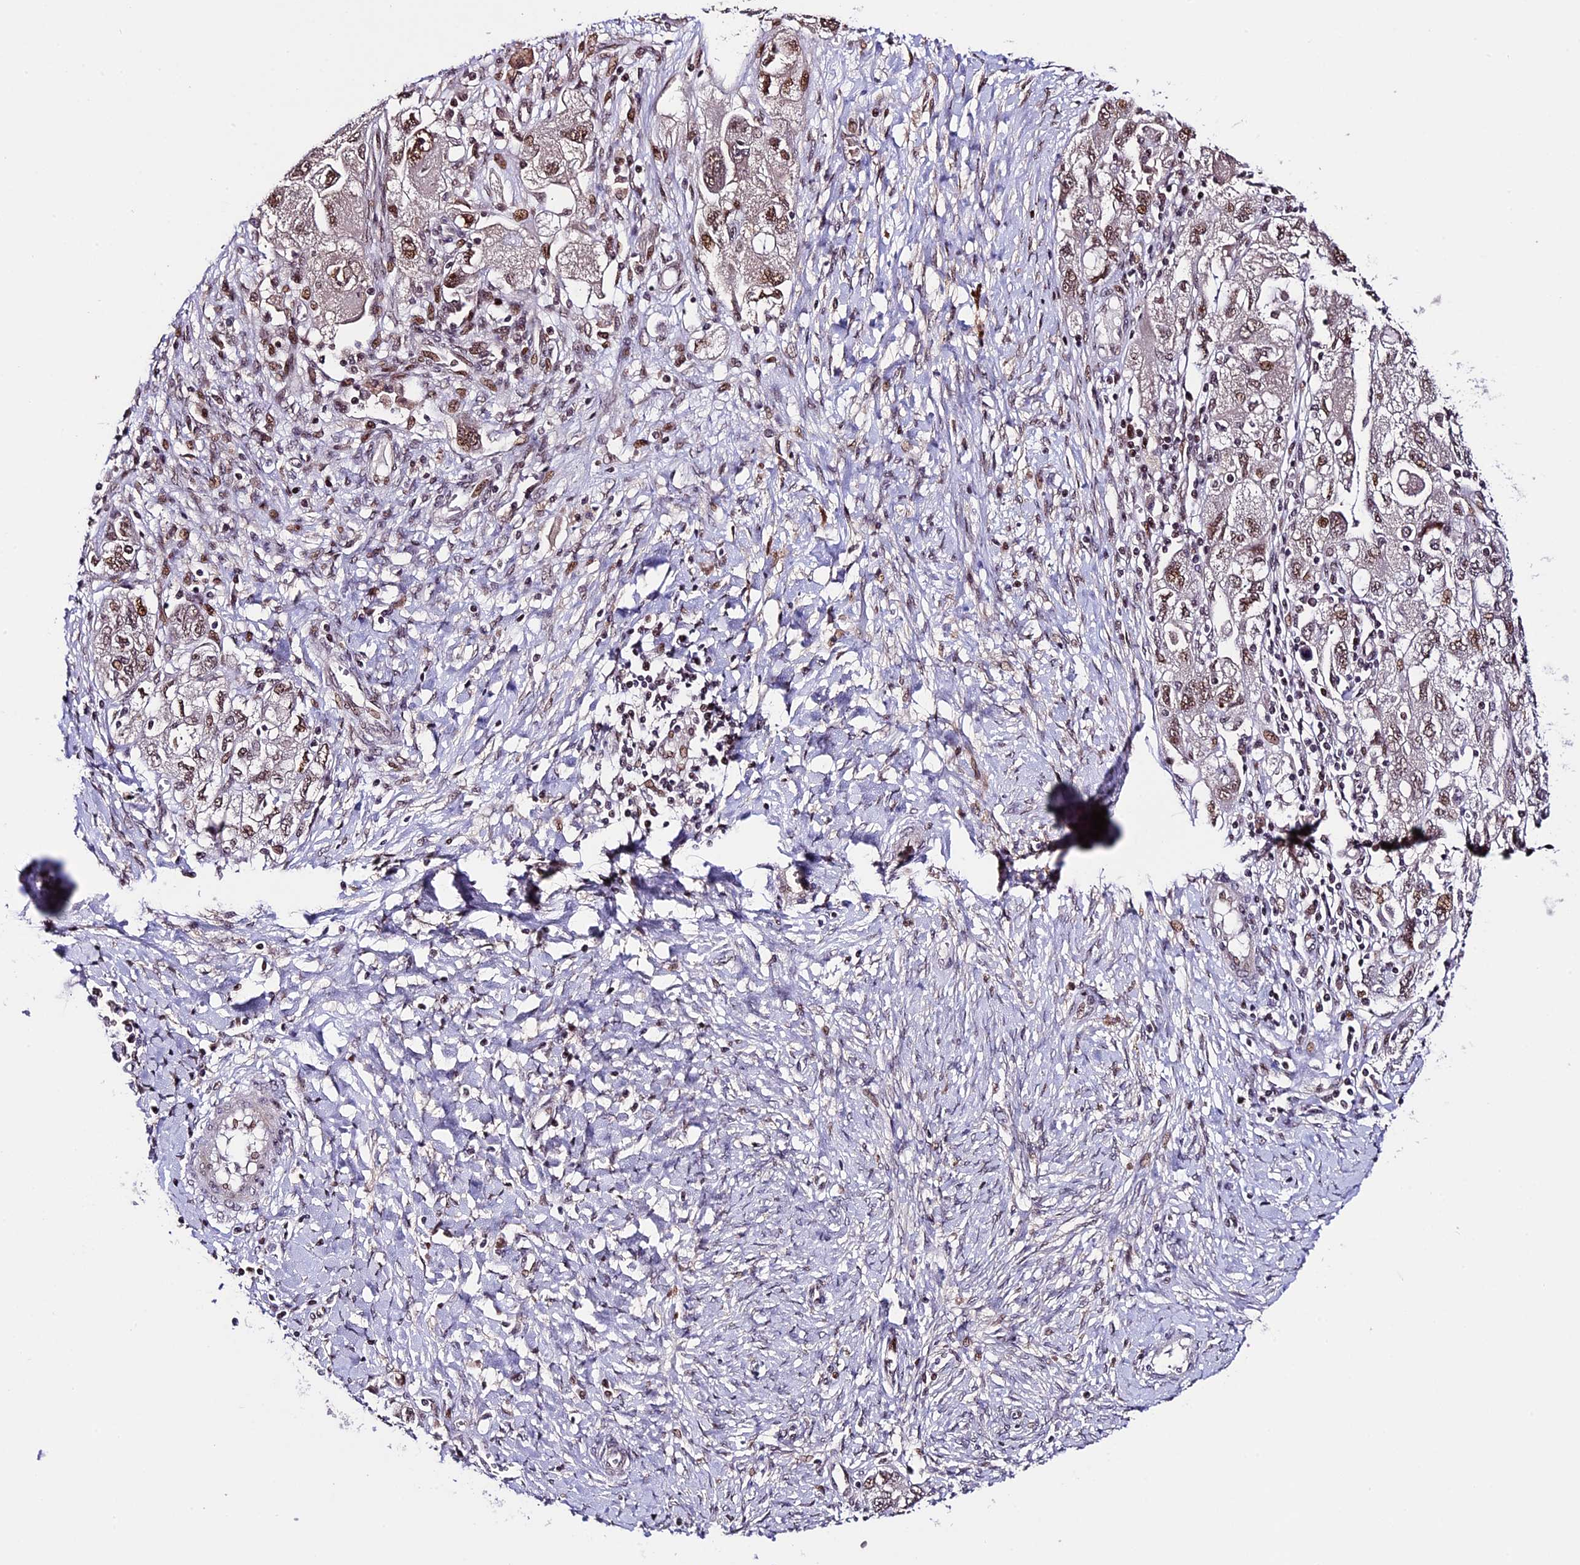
{"staining": {"intensity": "moderate", "quantity": "25%-75%", "location": "nuclear"}, "tissue": "ovarian cancer", "cell_type": "Tumor cells", "image_type": "cancer", "snomed": [{"axis": "morphology", "description": "Carcinoma, NOS"}, {"axis": "morphology", "description": "Cystadenocarcinoma, serous, NOS"}, {"axis": "topography", "description": "Ovary"}], "caption": "This micrograph demonstrates IHC staining of ovarian cancer (carcinoma), with medium moderate nuclear positivity in approximately 25%-75% of tumor cells.", "gene": "TCP11L2", "patient": {"sex": "female", "age": 69}}